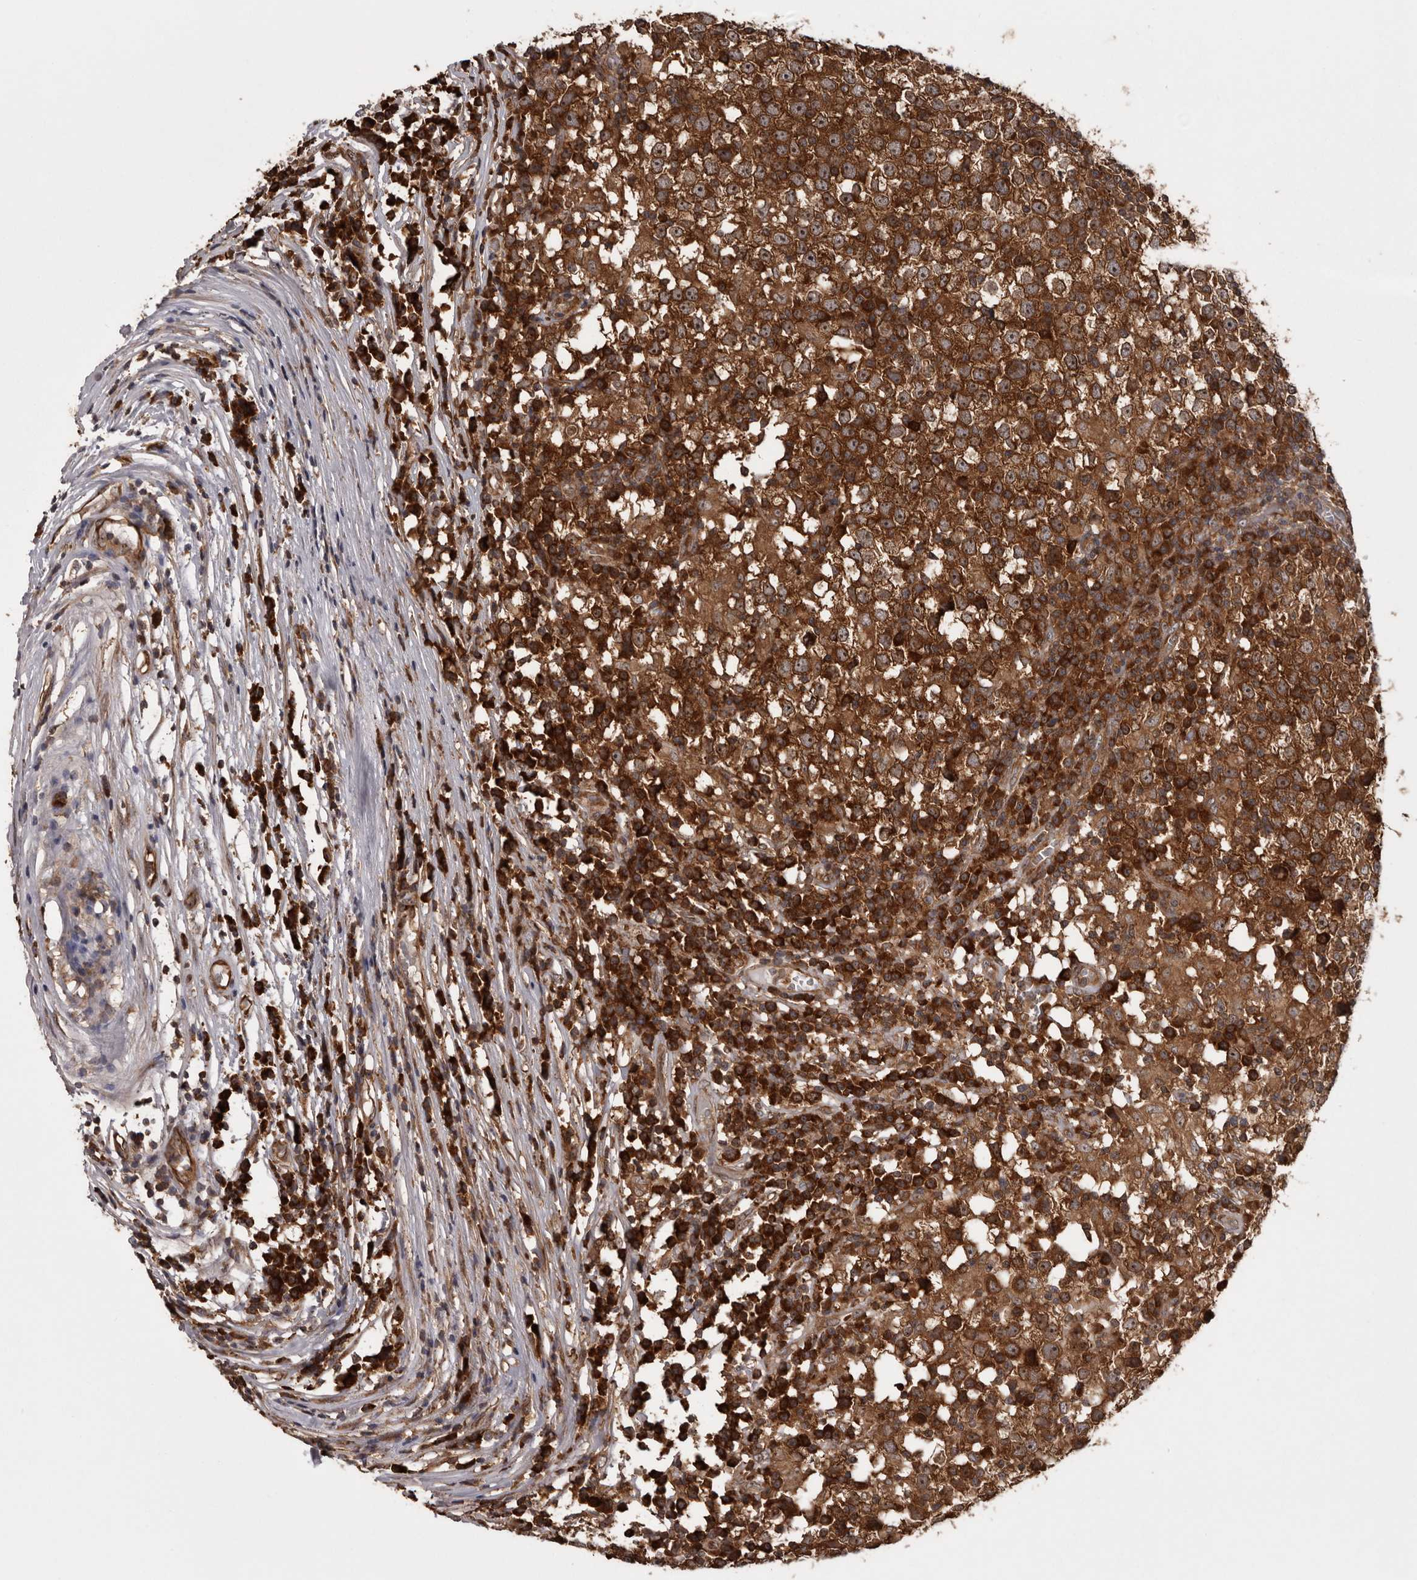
{"staining": {"intensity": "strong", "quantity": ">75%", "location": "cytoplasmic/membranous"}, "tissue": "testis cancer", "cell_type": "Tumor cells", "image_type": "cancer", "snomed": [{"axis": "morphology", "description": "Seminoma, NOS"}, {"axis": "topography", "description": "Testis"}], "caption": "DAB immunohistochemical staining of testis cancer shows strong cytoplasmic/membranous protein staining in approximately >75% of tumor cells.", "gene": "DARS1", "patient": {"sex": "male", "age": 65}}